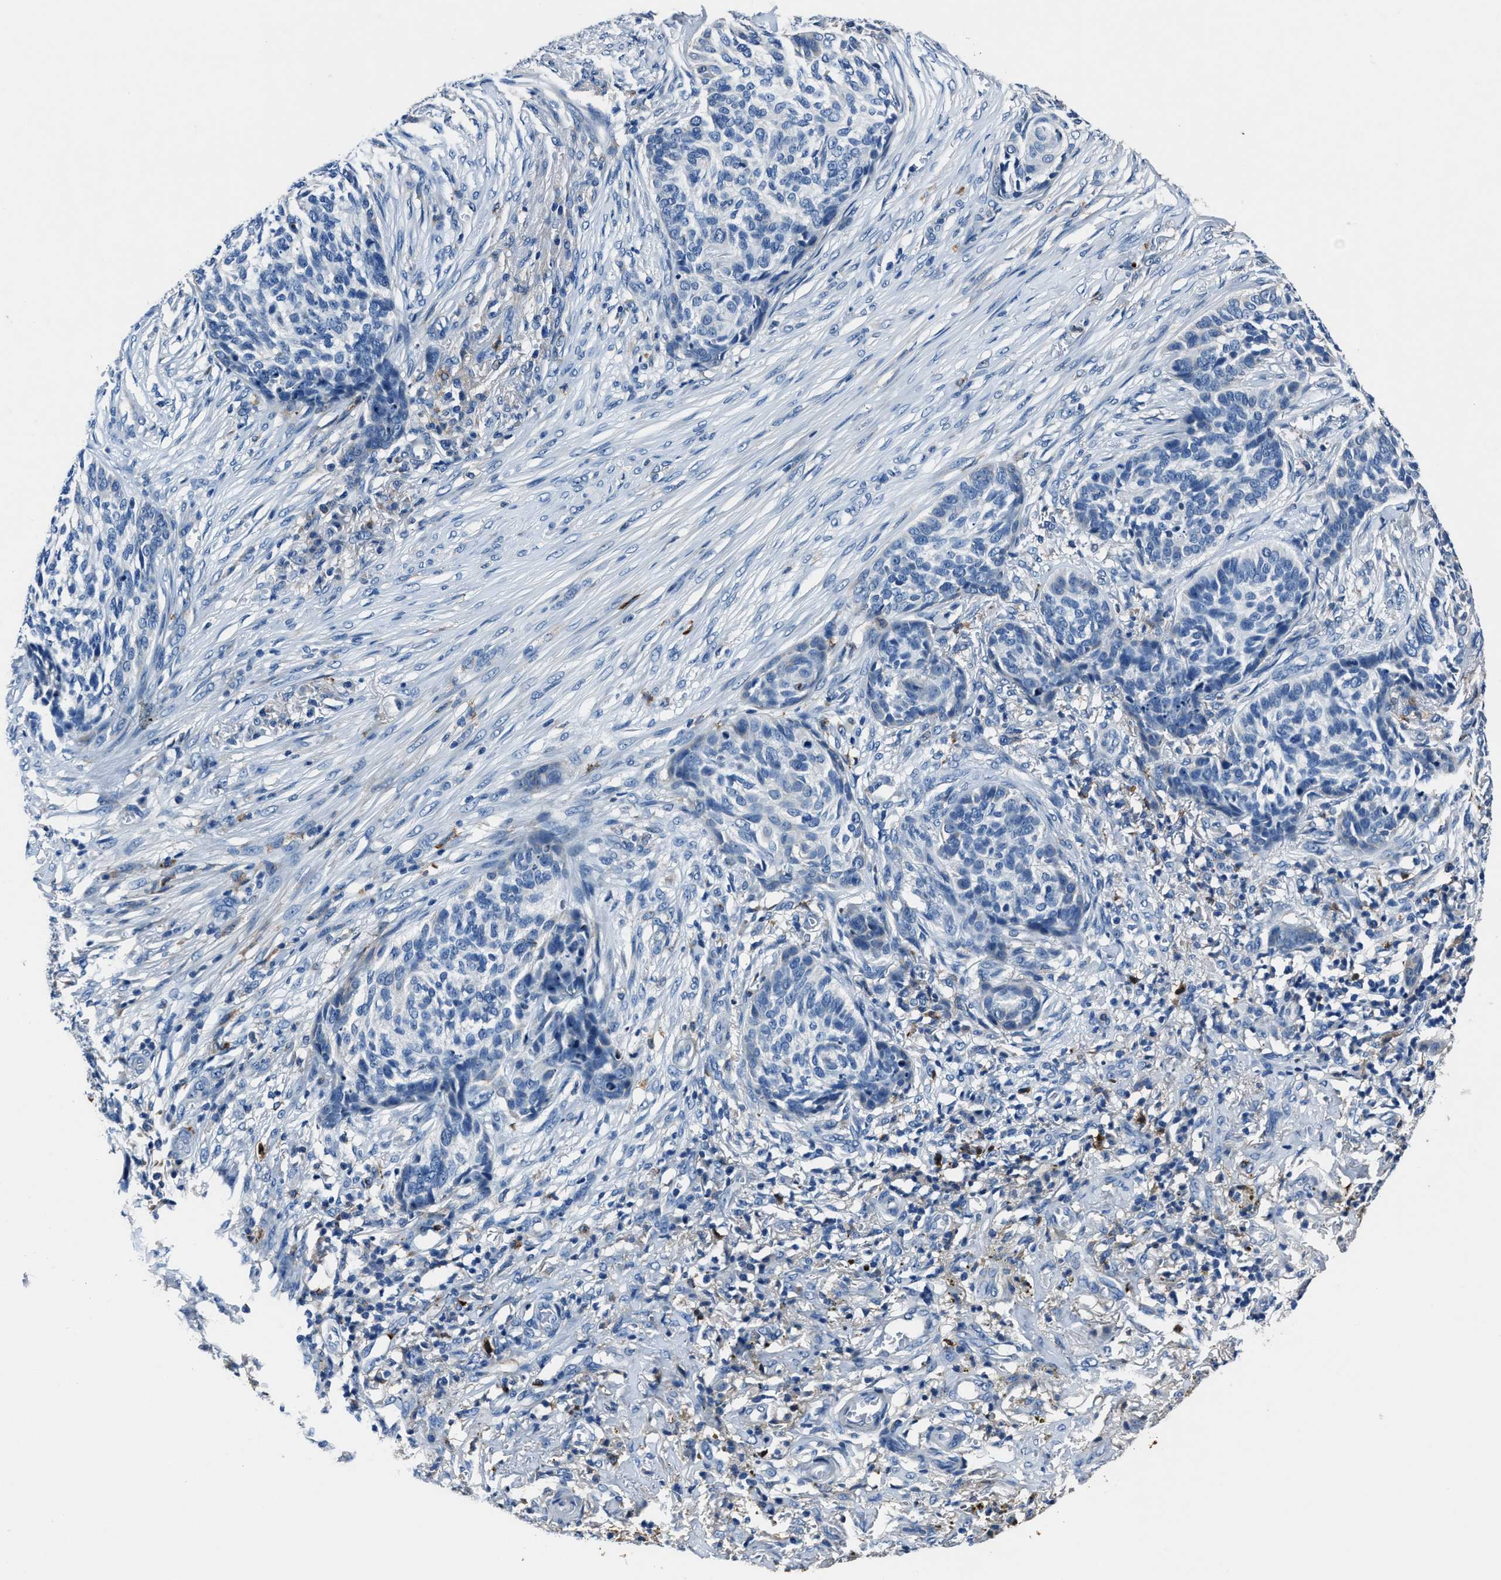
{"staining": {"intensity": "negative", "quantity": "none", "location": "none"}, "tissue": "skin cancer", "cell_type": "Tumor cells", "image_type": "cancer", "snomed": [{"axis": "morphology", "description": "Basal cell carcinoma"}, {"axis": "topography", "description": "Skin"}], "caption": "Human skin cancer (basal cell carcinoma) stained for a protein using IHC reveals no positivity in tumor cells.", "gene": "FGL2", "patient": {"sex": "male", "age": 85}}